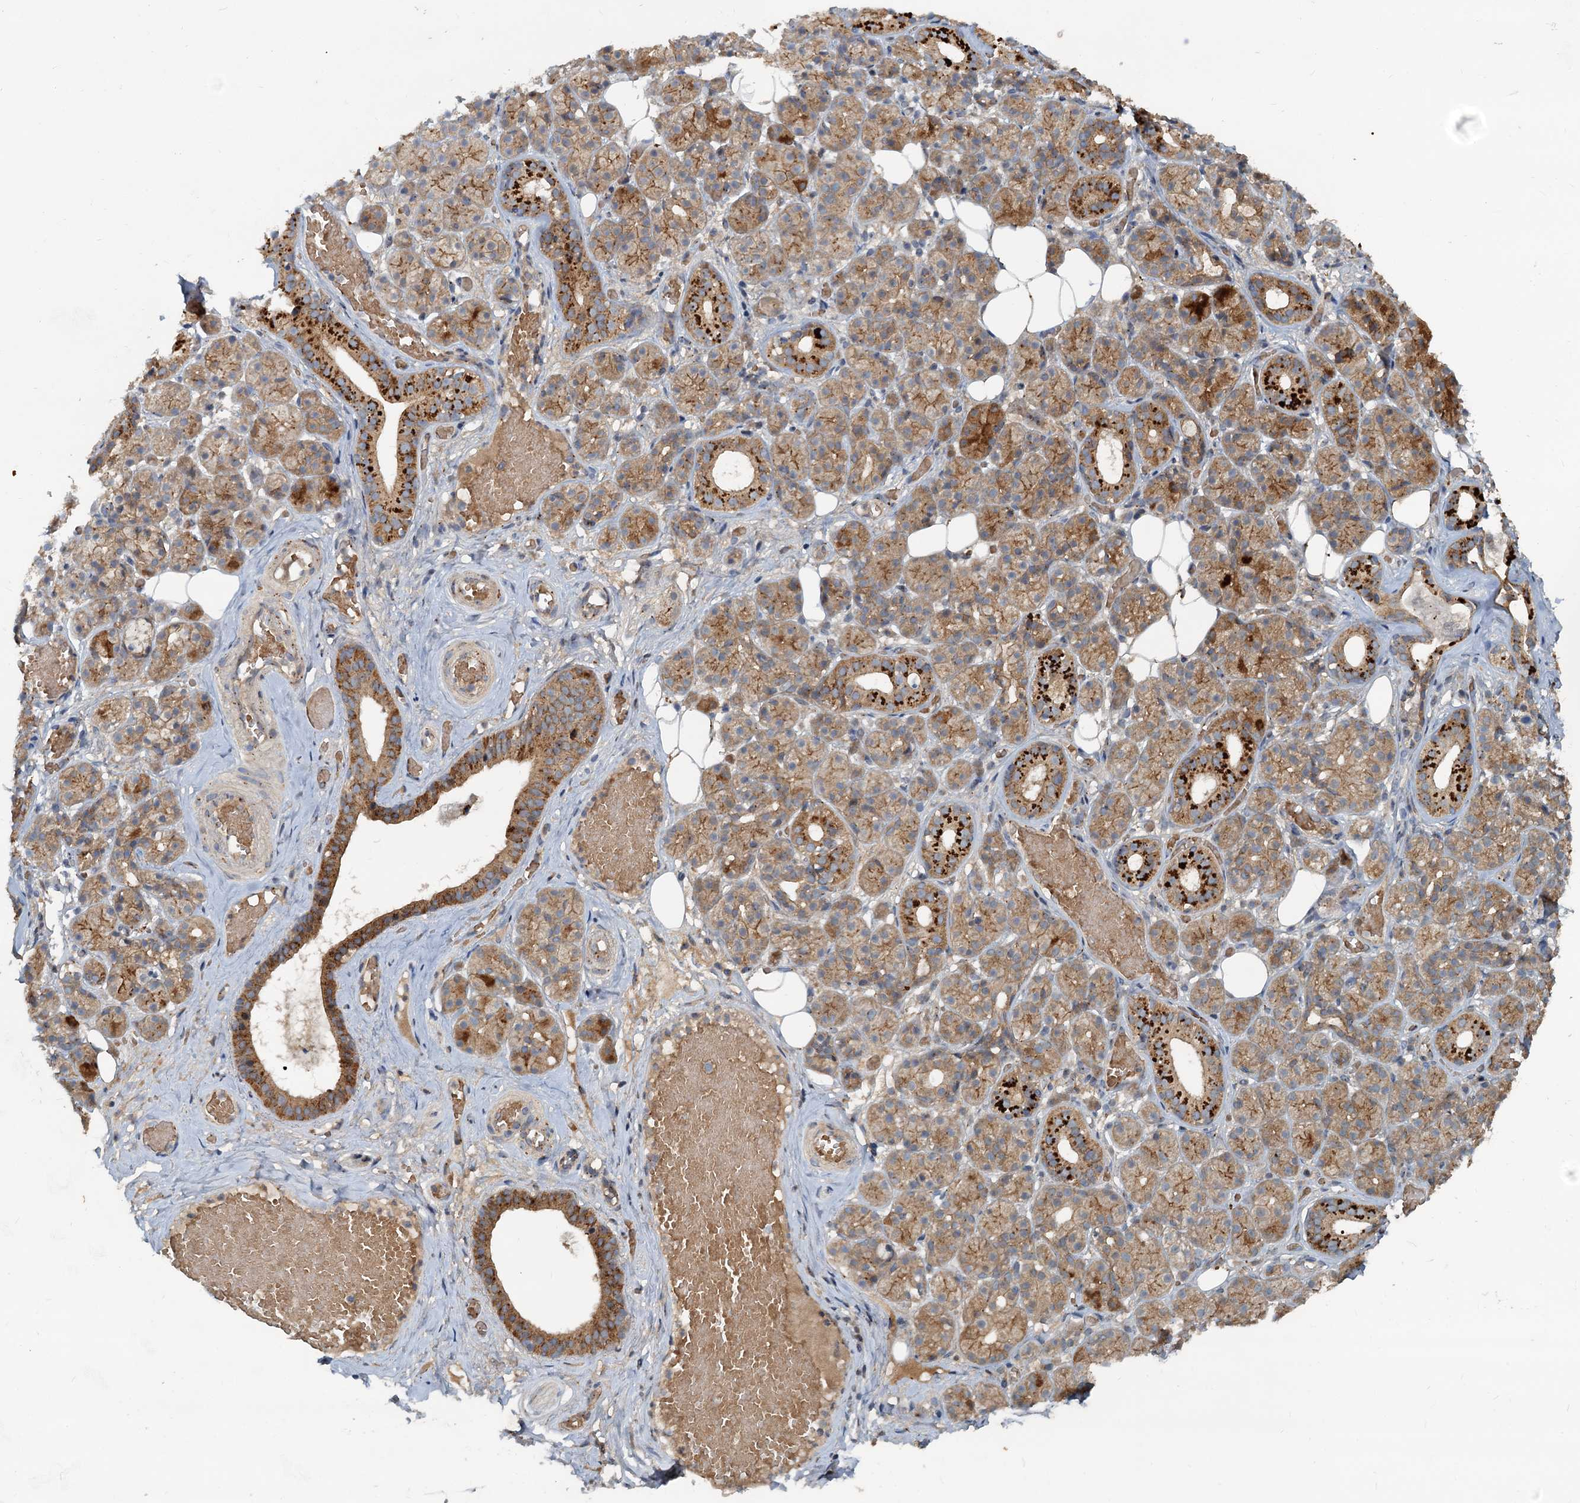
{"staining": {"intensity": "strong", "quantity": ">75%", "location": "cytoplasmic/membranous"}, "tissue": "salivary gland", "cell_type": "Glandular cells", "image_type": "normal", "snomed": [{"axis": "morphology", "description": "Normal tissue, NOS"}, {"axis": "topography", "description": "Salivary gland"}], "caption": "Salivary gland stained with DAB (3,3'-diaminobenzidine) IHC displays high levels of strong cytoplasmic/membranous positivity in approximately >75% of glandular cells.", "gene": "CEP68", "patient": {"sex": "male", "age": 63}}